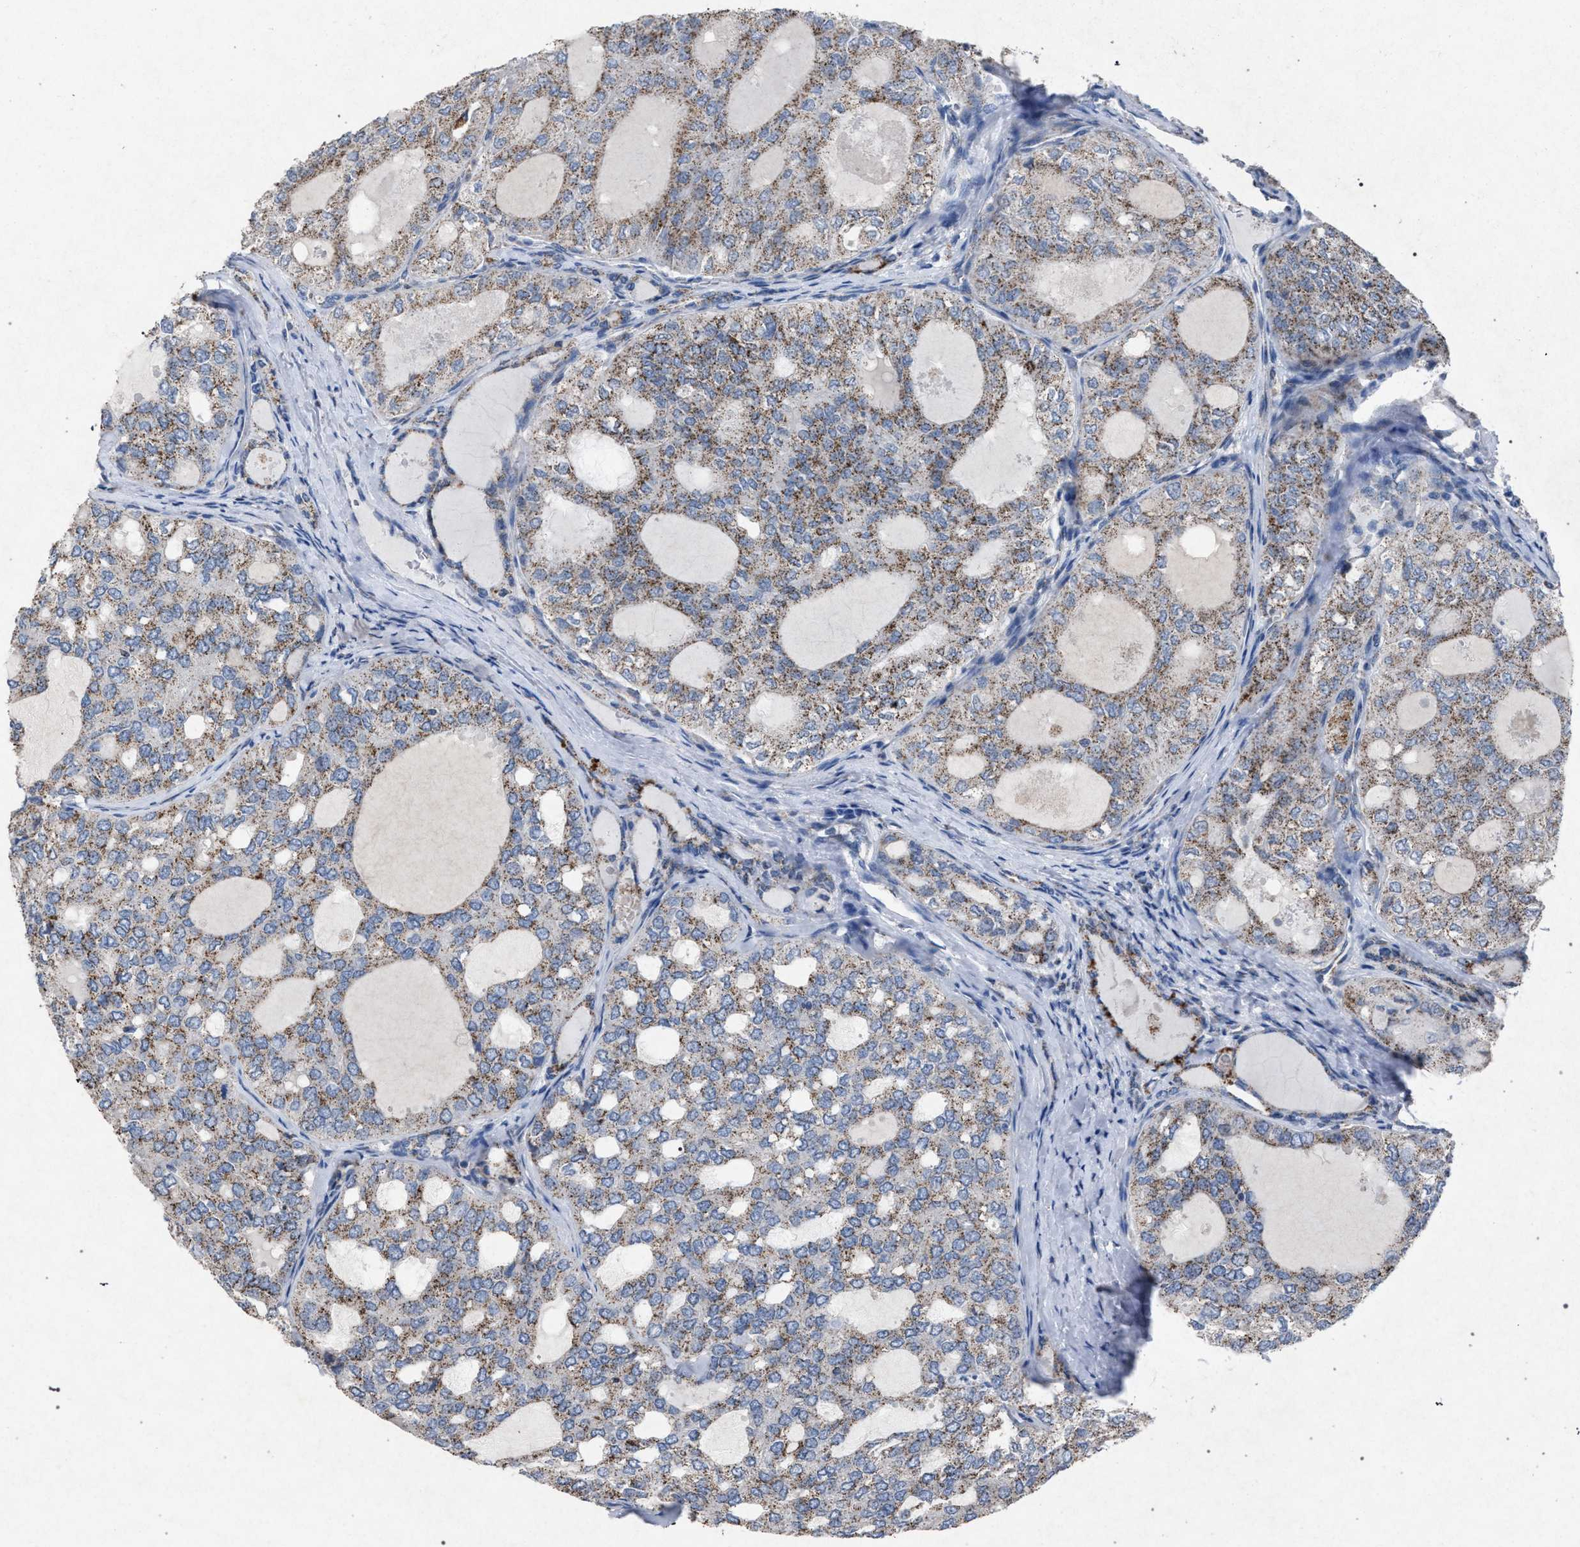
{"staining": {"intensity": "weak", "quantity": ">75%", "location": "cytoplasmic/membranous"}, "tissue": "thyroid cancer", "cell_type": "Tumor cells", "image_type": "cancer", "snomed": [{"axis": "morphology", "description": "Follicular adenoma carcinoma, NOS"}, {"axis": "topography", "description": "Thyroid gland"}], "caption": "IHC (DAB) staining of thyroid follicular adenoma carcinoma shows weak cytoplasmic/membranous protein staining in about >75% of tumor cells. (IHC, brightfield microscopy, high magnification).", "gene": "HSD17B4", "patient": {"sex": "male", "age": 75}}